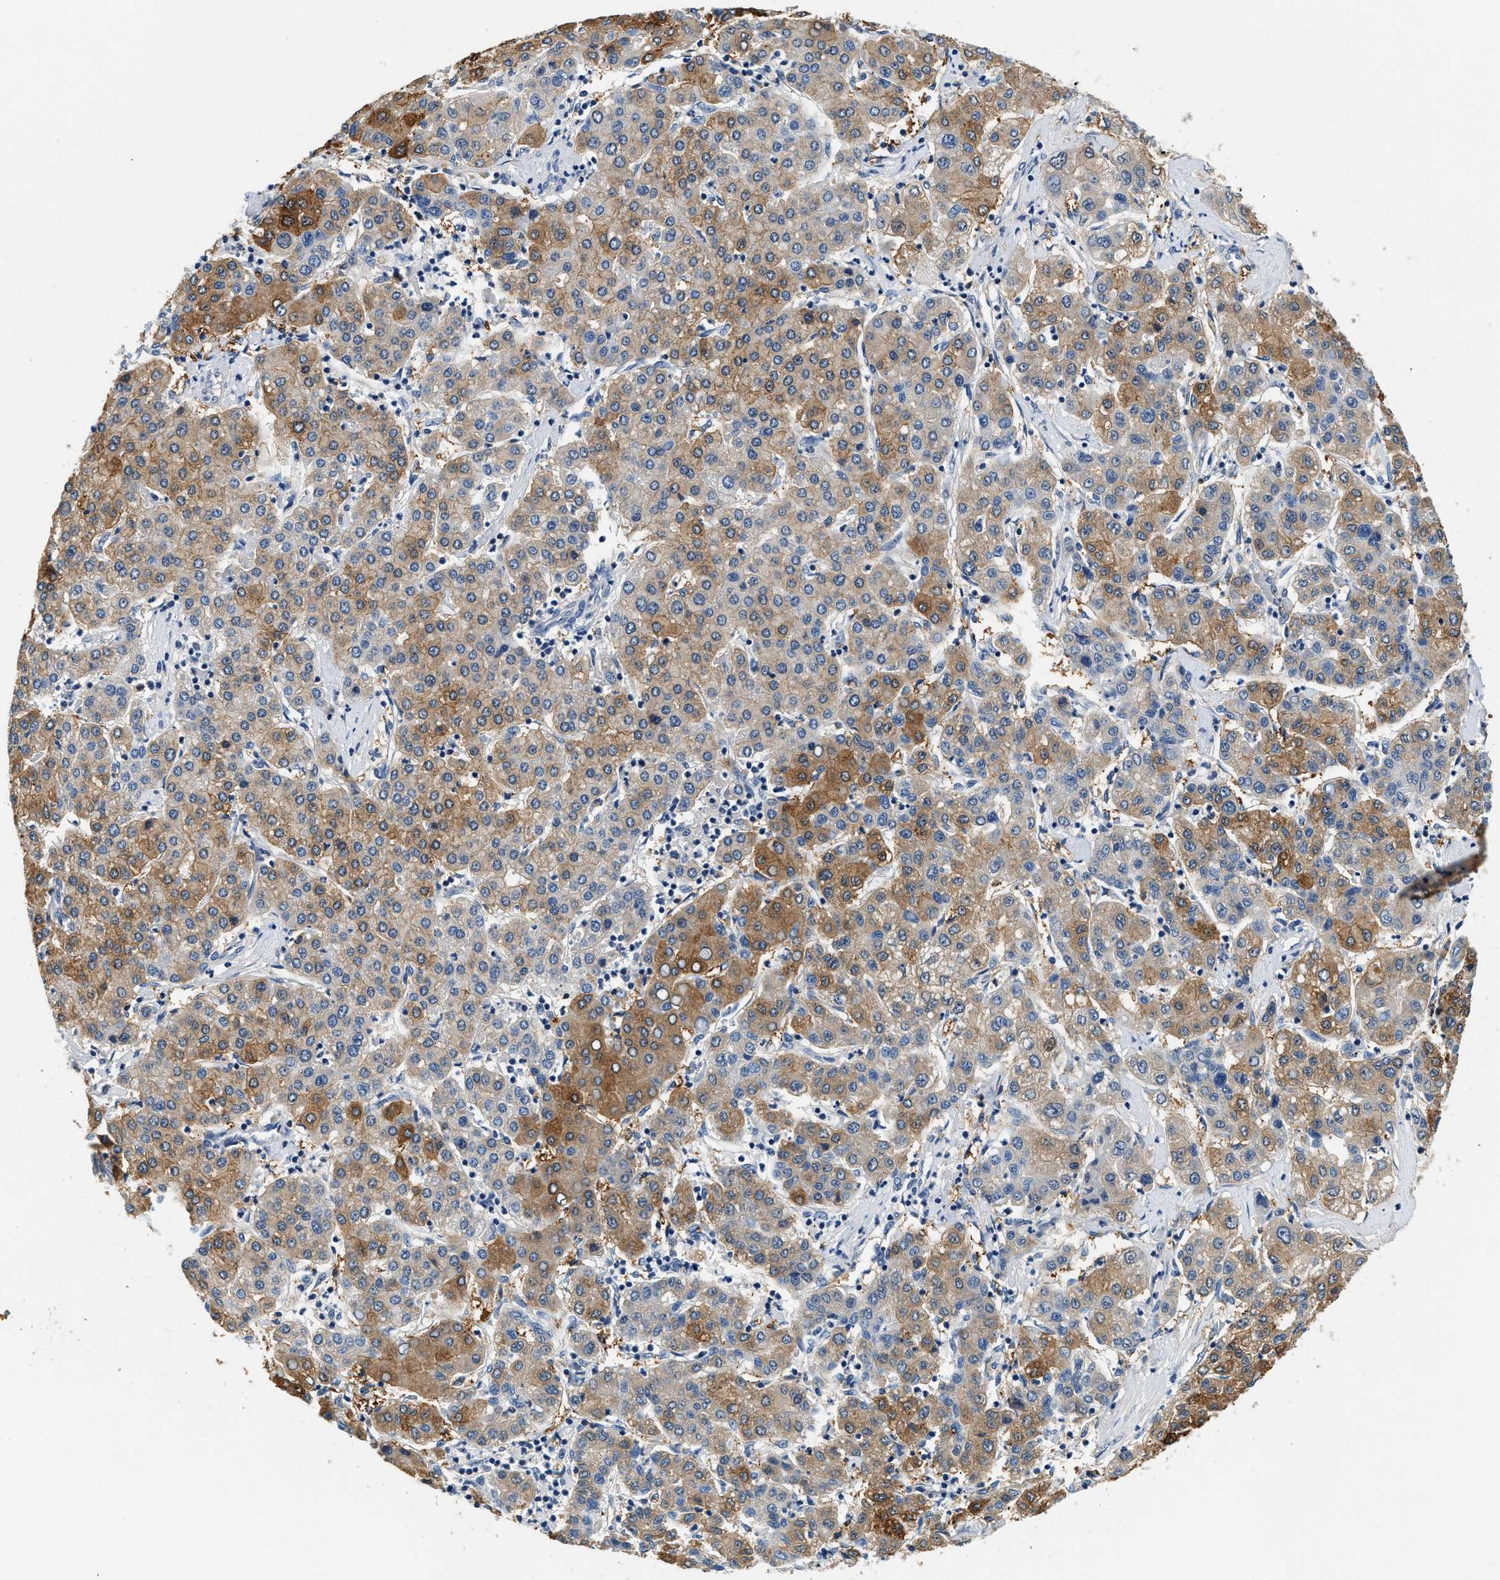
{"staining": {"intensity": "moderate", "quantity": "25%-75%", "location": "cytoplasmic/membranous"}, "tissue": "liver cancer", "cell_type": "Tumor cells", "image_type": "cancer", "snomed": [{"axis": "morphology", "description": "Carcinoma, Hepatocellular, NOS"}, {"axis": "topography", "description": "Liver"}], "caption": "A photomicrograph of liver hepatocellular carcinoma stained for a protein demonstrates moderate cytoplasmic/membranous brown staining in tumor cells.", "gene": "SLC35E1", "patient": {"sex": "male", "age": 65}}